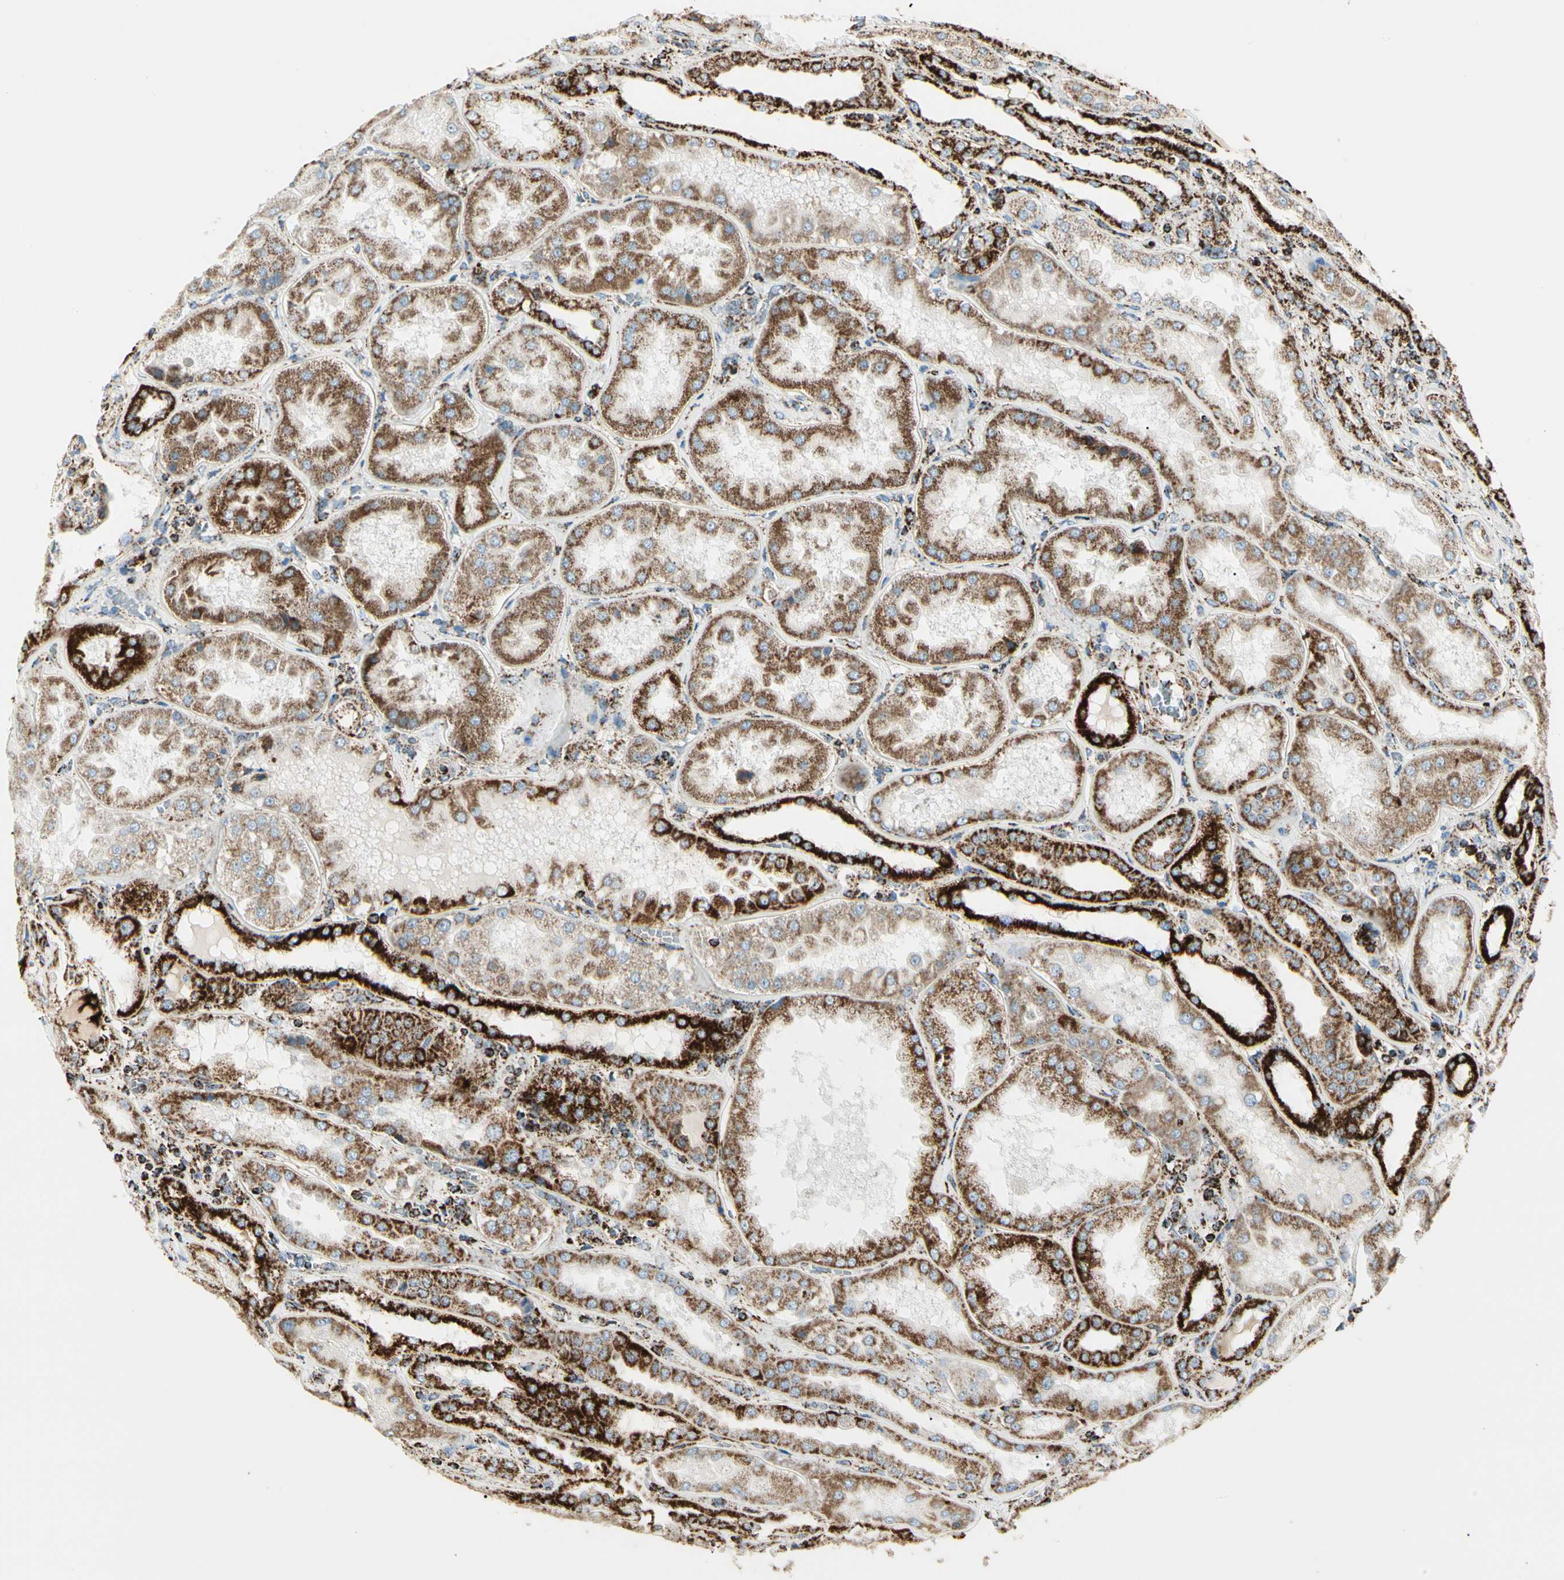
{"staining": {"intensity": "weak", "quantity": "25%-75%", "location": "cytoplasmic/membranous"}, "tissue": "kidney", "cell_type": "Cells in glomeruli", "image_type": "normal", "snomed": [{"axis": "morphology", "description": "Normal tissue, NOS"}, {"axis": "topography", "description": "Kidney"}], "caption": "An immunohistochemistry photomicrograph of benign tissue is shown. Protein staining in brown shows weak cytoplasmic/membranous positivity in kidney within cells in glomeruli. The staining was performed using DAB (3,3'-diaminobenzidine), with brown indicating positive protein expression. Nuclei are stained blue with hematoxylin.", "gene": "ME2", "patient": {"sex": "female", "age": 56}}